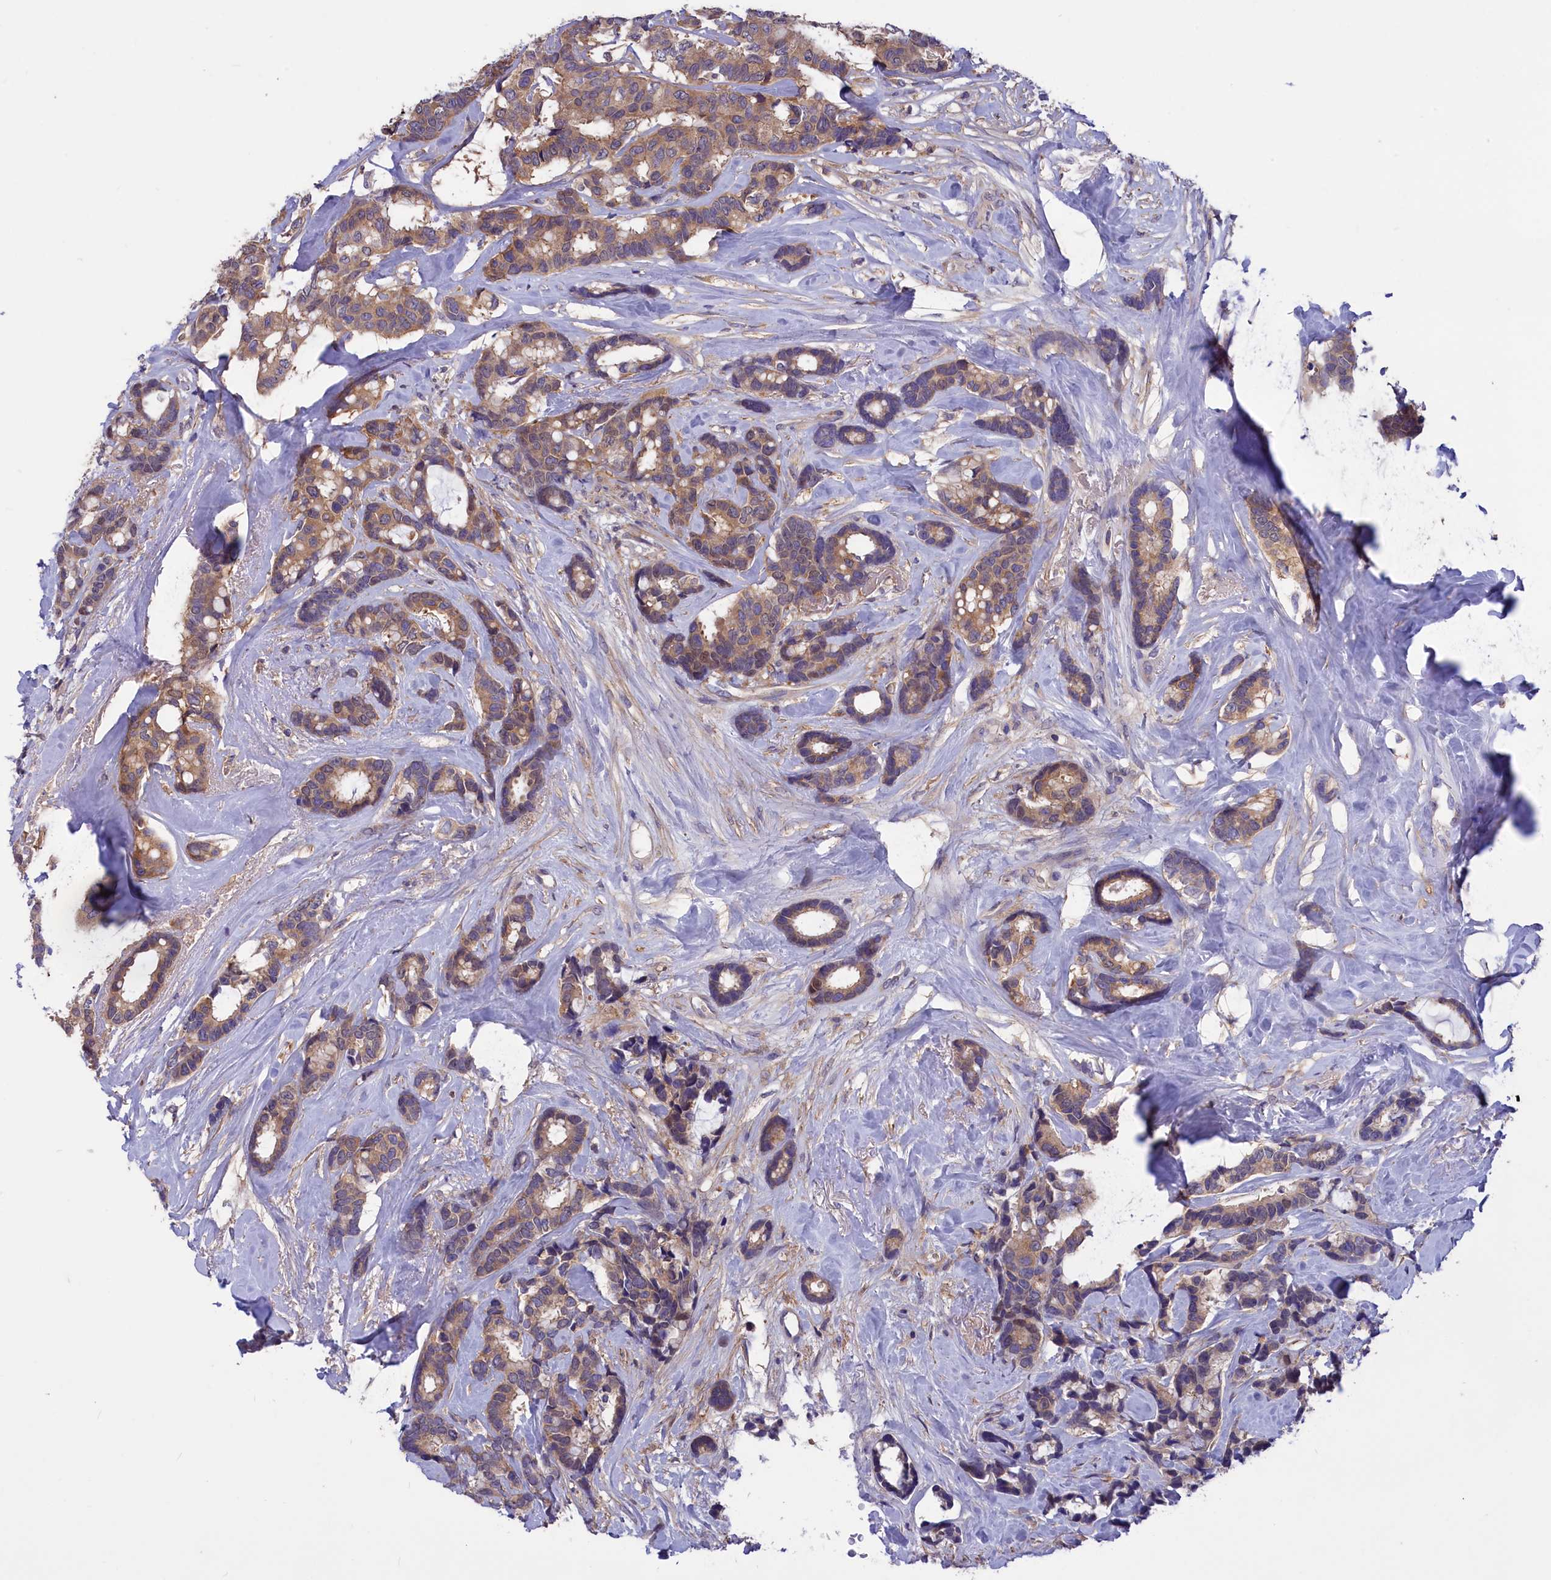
{"staining": {"intensity": "moderate", "quantity": ">75%", "location": "cytoplasmic/membranous"}, "tissue": "breast cancer", "cell_type": "Tumor cells", "image_type": "cancer", "snomed": [{"axis": "morphology", "description": "Duct carcinoma"}, {"axis": "topography", "description": "Breast"}], "caption": "Human breast cancer (intraductal carcinoma) stained with a protein marker exhibits moderate staining in tumor cells.", "gene": "AMDHD2", "patient": {"sex": "female", "age": 87}}